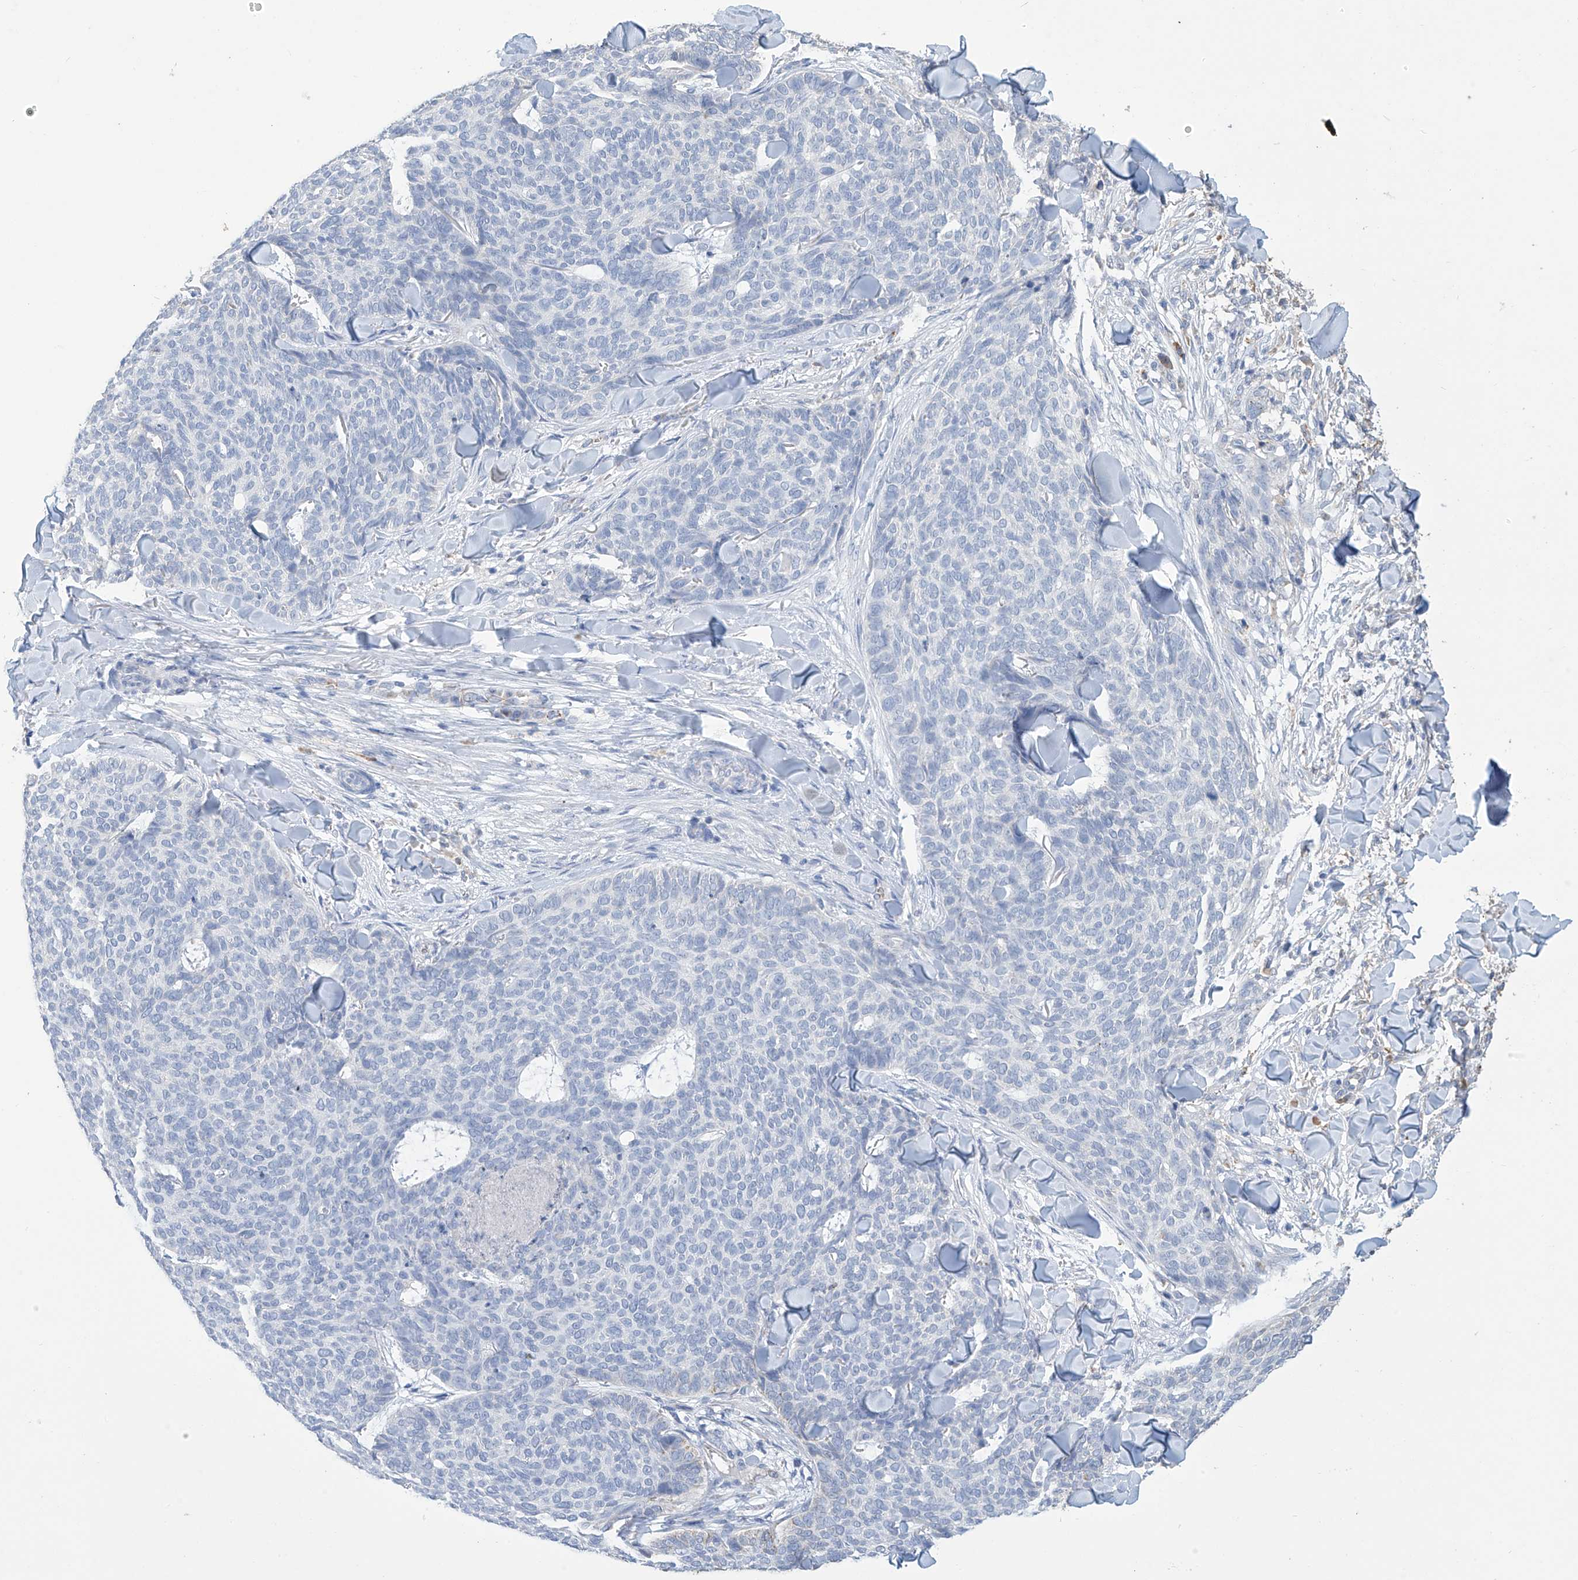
{"staining": {"intensity": "negative", "quantity": "none", "location": "none"}, "tissue": "skin cancer", "cell_type": "Tumor cells", "image_type": "cancer", "snomed": [{"axis": "morphology", "description": "Normal tissue, NOS"}, {"axis": "morphology", "description": "Basal cell carcinoma"}, {"axis": "topography", "description": "Skin"}], "caption": "Tumor cells are negative for protein expression in human basal cell carcinoma (skin).", "gene": "OGT", "patient": {"sex": "male", "age": 50}}